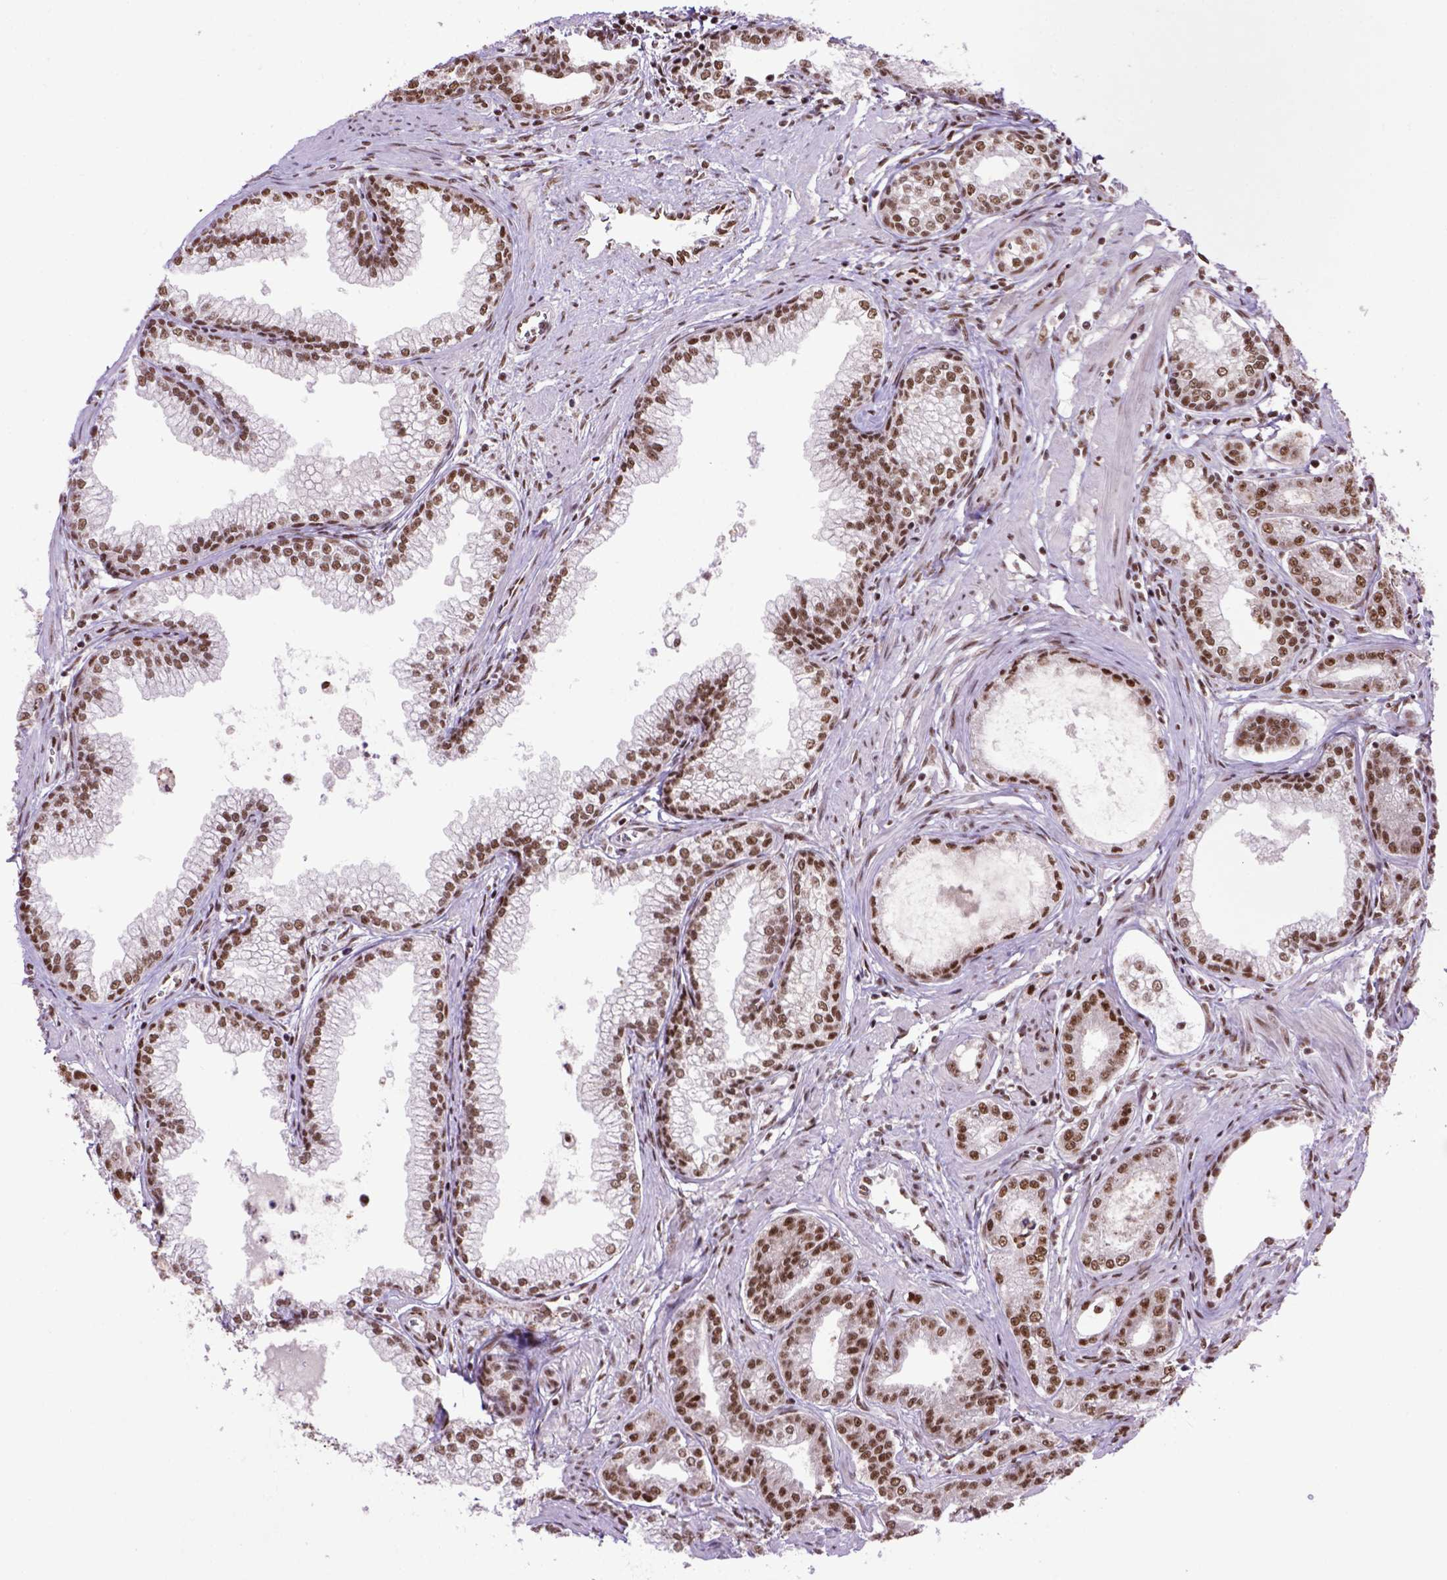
{"staining": {"intensity": "moderate", "quantity": ">75%", "location": "nuclear"}, "tissue": "prostate cancer", "cell_type": "Tumor cells", "image_type": "cancer", "snomed": [{"axis": "morphology", "description": "Adenocarcinoma, NOS"}, {"axis": "topography", "description": "Prostate"}], "caption": "Immunohistochemistry of adenocarcinoma (prostate) exhibits medium levels of moderate nuclear positivity in approximately >75% of tumor cells.", "gene": "NSMCE2", "patient": {"sex": "male", "age": 71}}